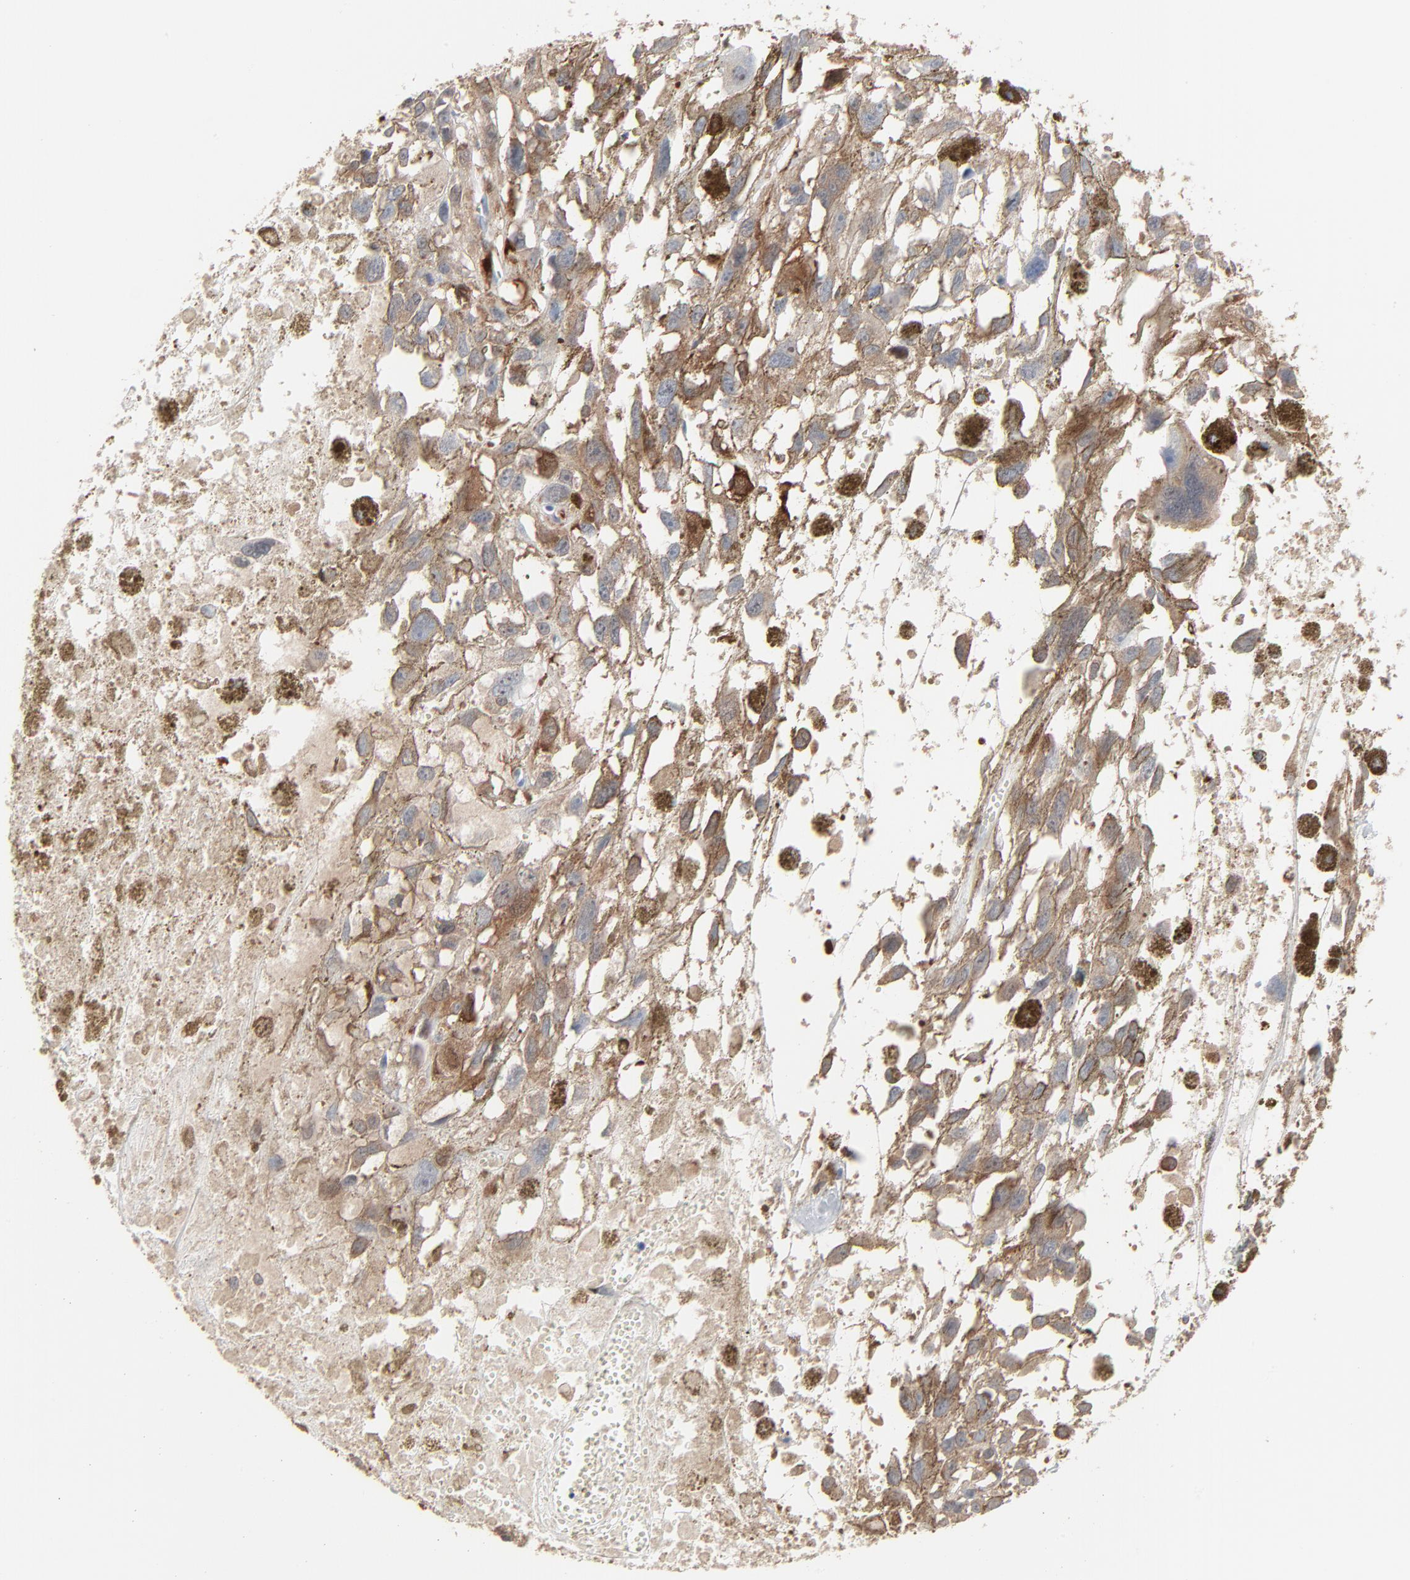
{"staining": {"intensity": "weak", "quantity": ">75%", "location": "cytoplasmic/membranous"}, "tissue": "melanoma", "cell_type": "Tumor cells", "image_type": "cancer", "snomed": [{"axis": "morphology", "description": "Malignant melanoma, Metastatic site"}, {"axis": "topography", "description": "Lymph node"}], "caption": "IHC image of neoplastic tissue: human melanoma stained using immunohistochemistry exhibits low levels of weak protein expression localized specifically in the cytoplasmic/membranous of tumor cells, appearing as a cytoplasmic/membranous brown color.", "gene": "PHGDH", "patient": {"sex": "male", "age": 59}}